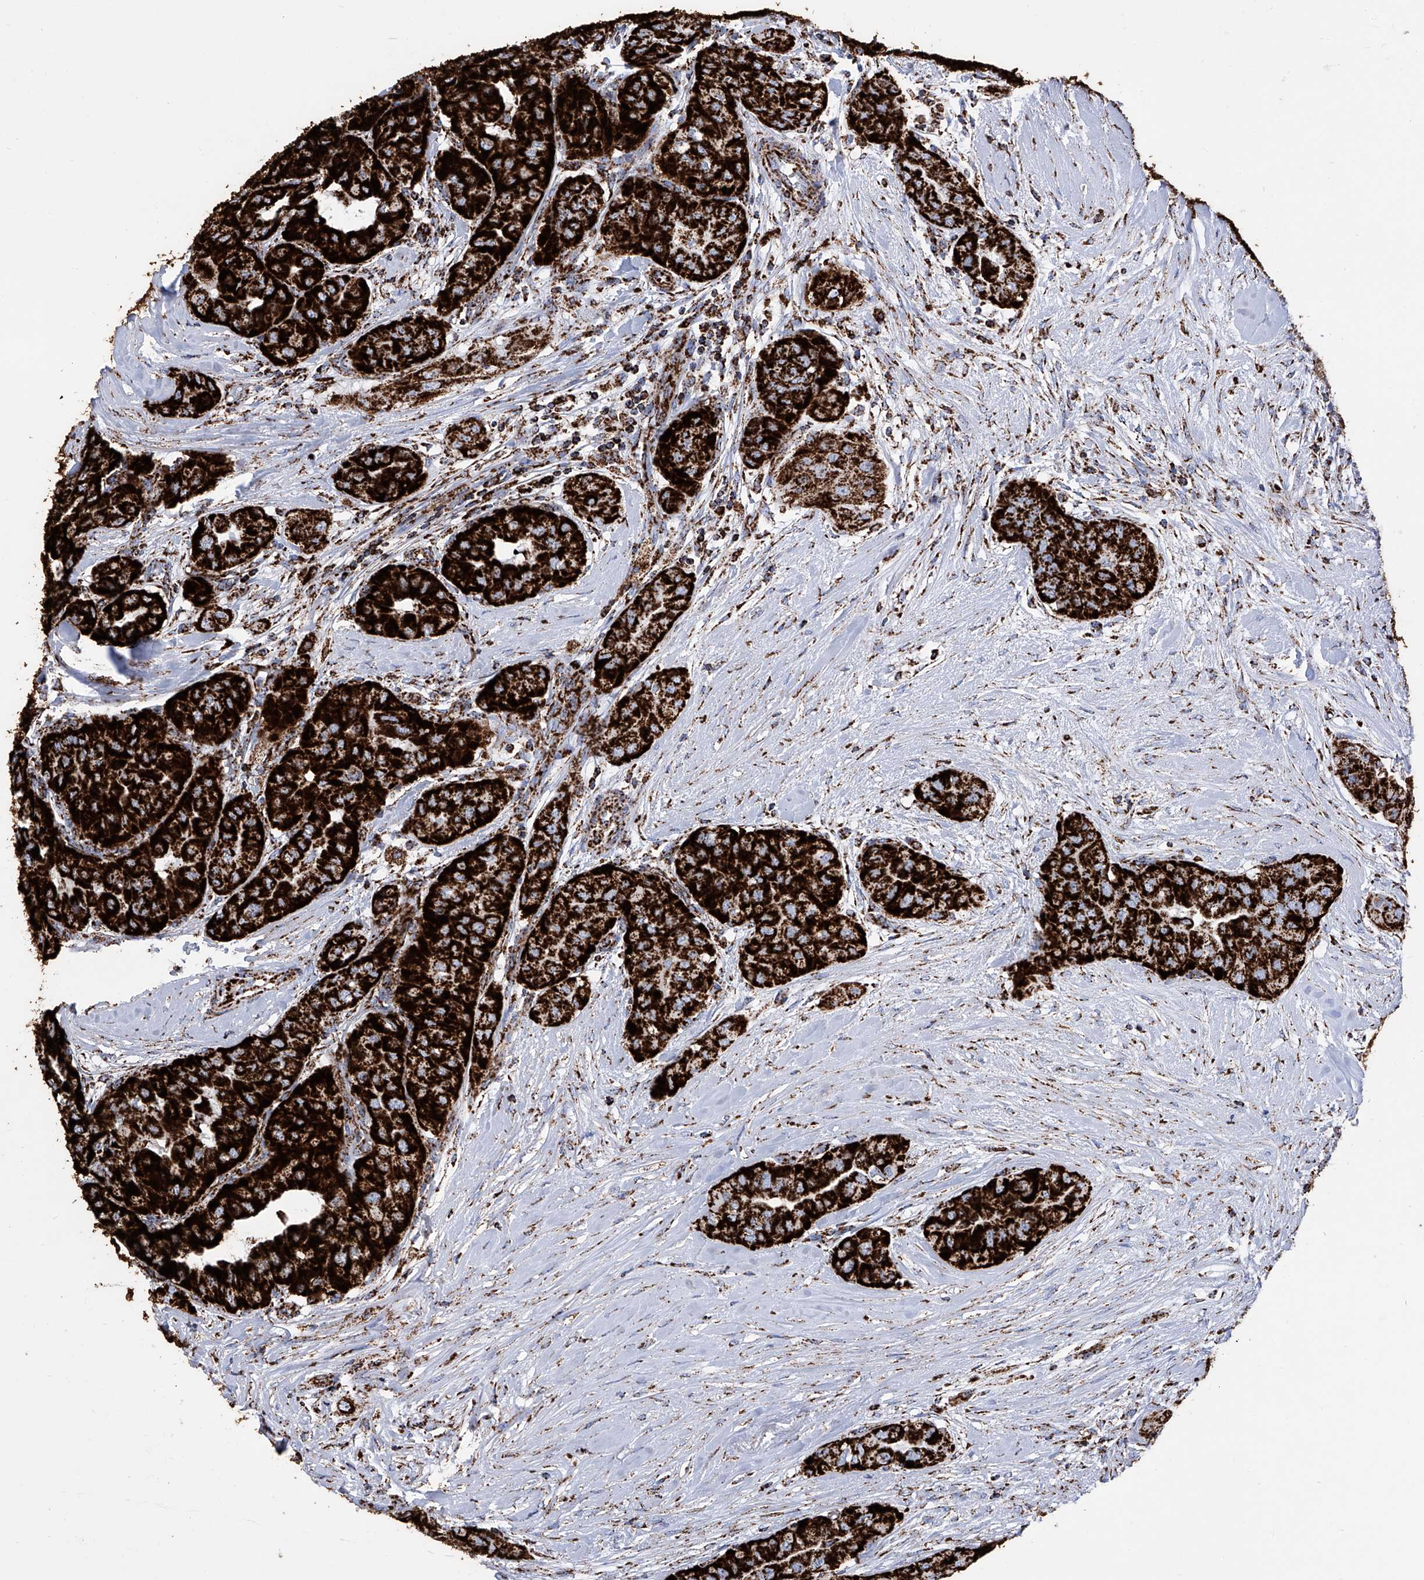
{"staining": {"intensity": "strong", "quantity": ">75%", "location": "cytoplasmic/membranous"}, "tissue": "thyroid cancer", "cell_type": "Tumor cells", "image_type": "cancer", "snomed": [{"axis": "morphology", "description": "Papillary adenocarcinoma, NOS"}, {"axis": "topography", "description": "Thyroid gland"}], "caption": "Human thyroid cancer (papillary adenocarcinoma) stained with a protein marker reveals strong staining in tumor cells.", "gene": "ATP5PF", "patient": {"sex": "female", "age": 59}}